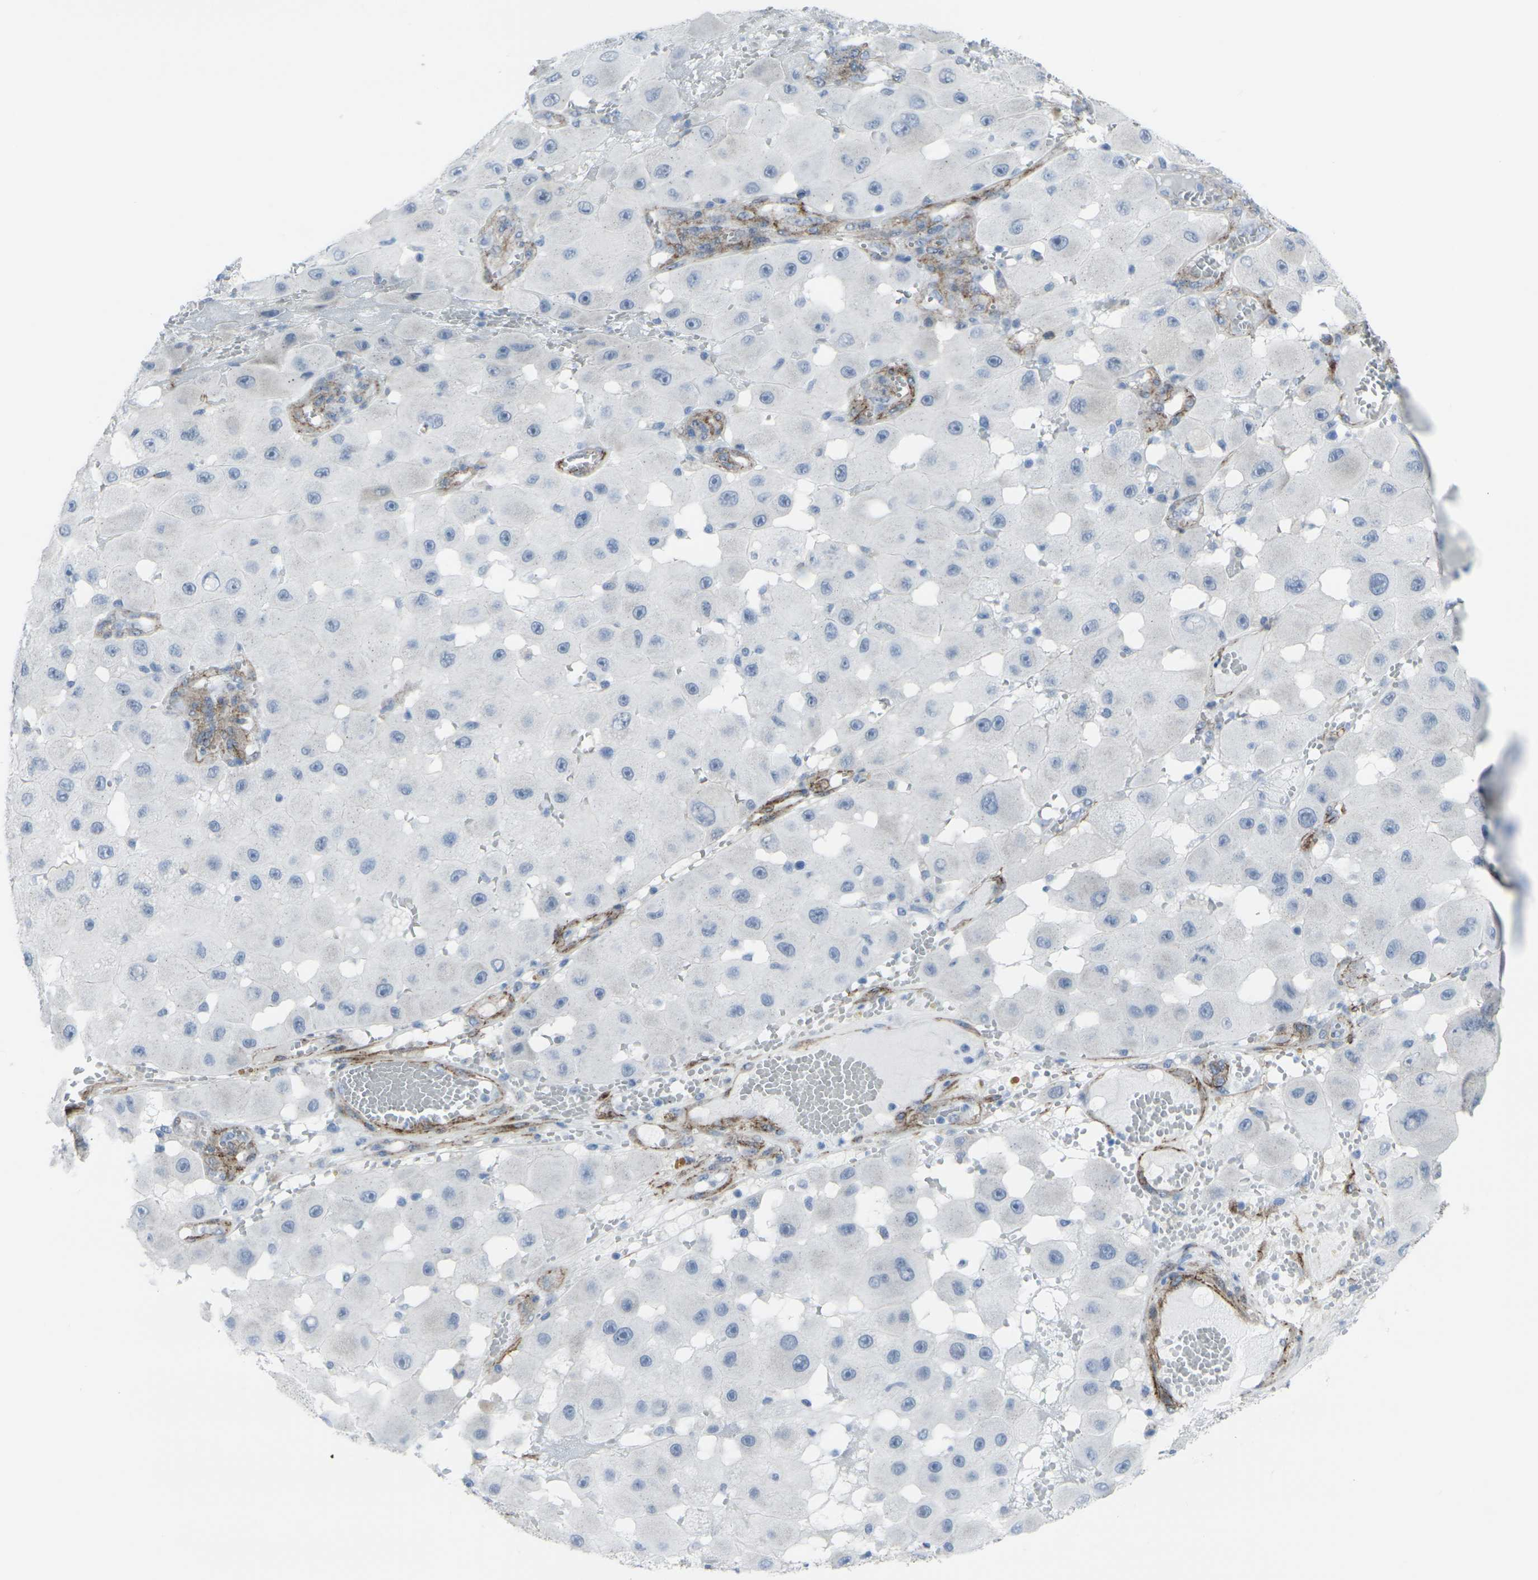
{"staining": {"intensity": "negative", "quantity": "none", "location": "none"}, "tissue": "melanoma", "cell_type": "Tumor cells", "image_type": "cancer", "snomed": [{"axis": "morphology", "description": "Malignant melanoma, NOS"}, {"axis": "topography", "description": "Skin"}], "caption": "An immunohistochemistry micrograph of melanoma is shown. There is no staining in tumor cells of melanoma.", "gene": "CDH11", "patient": {"sex": "female", "age": 81}}